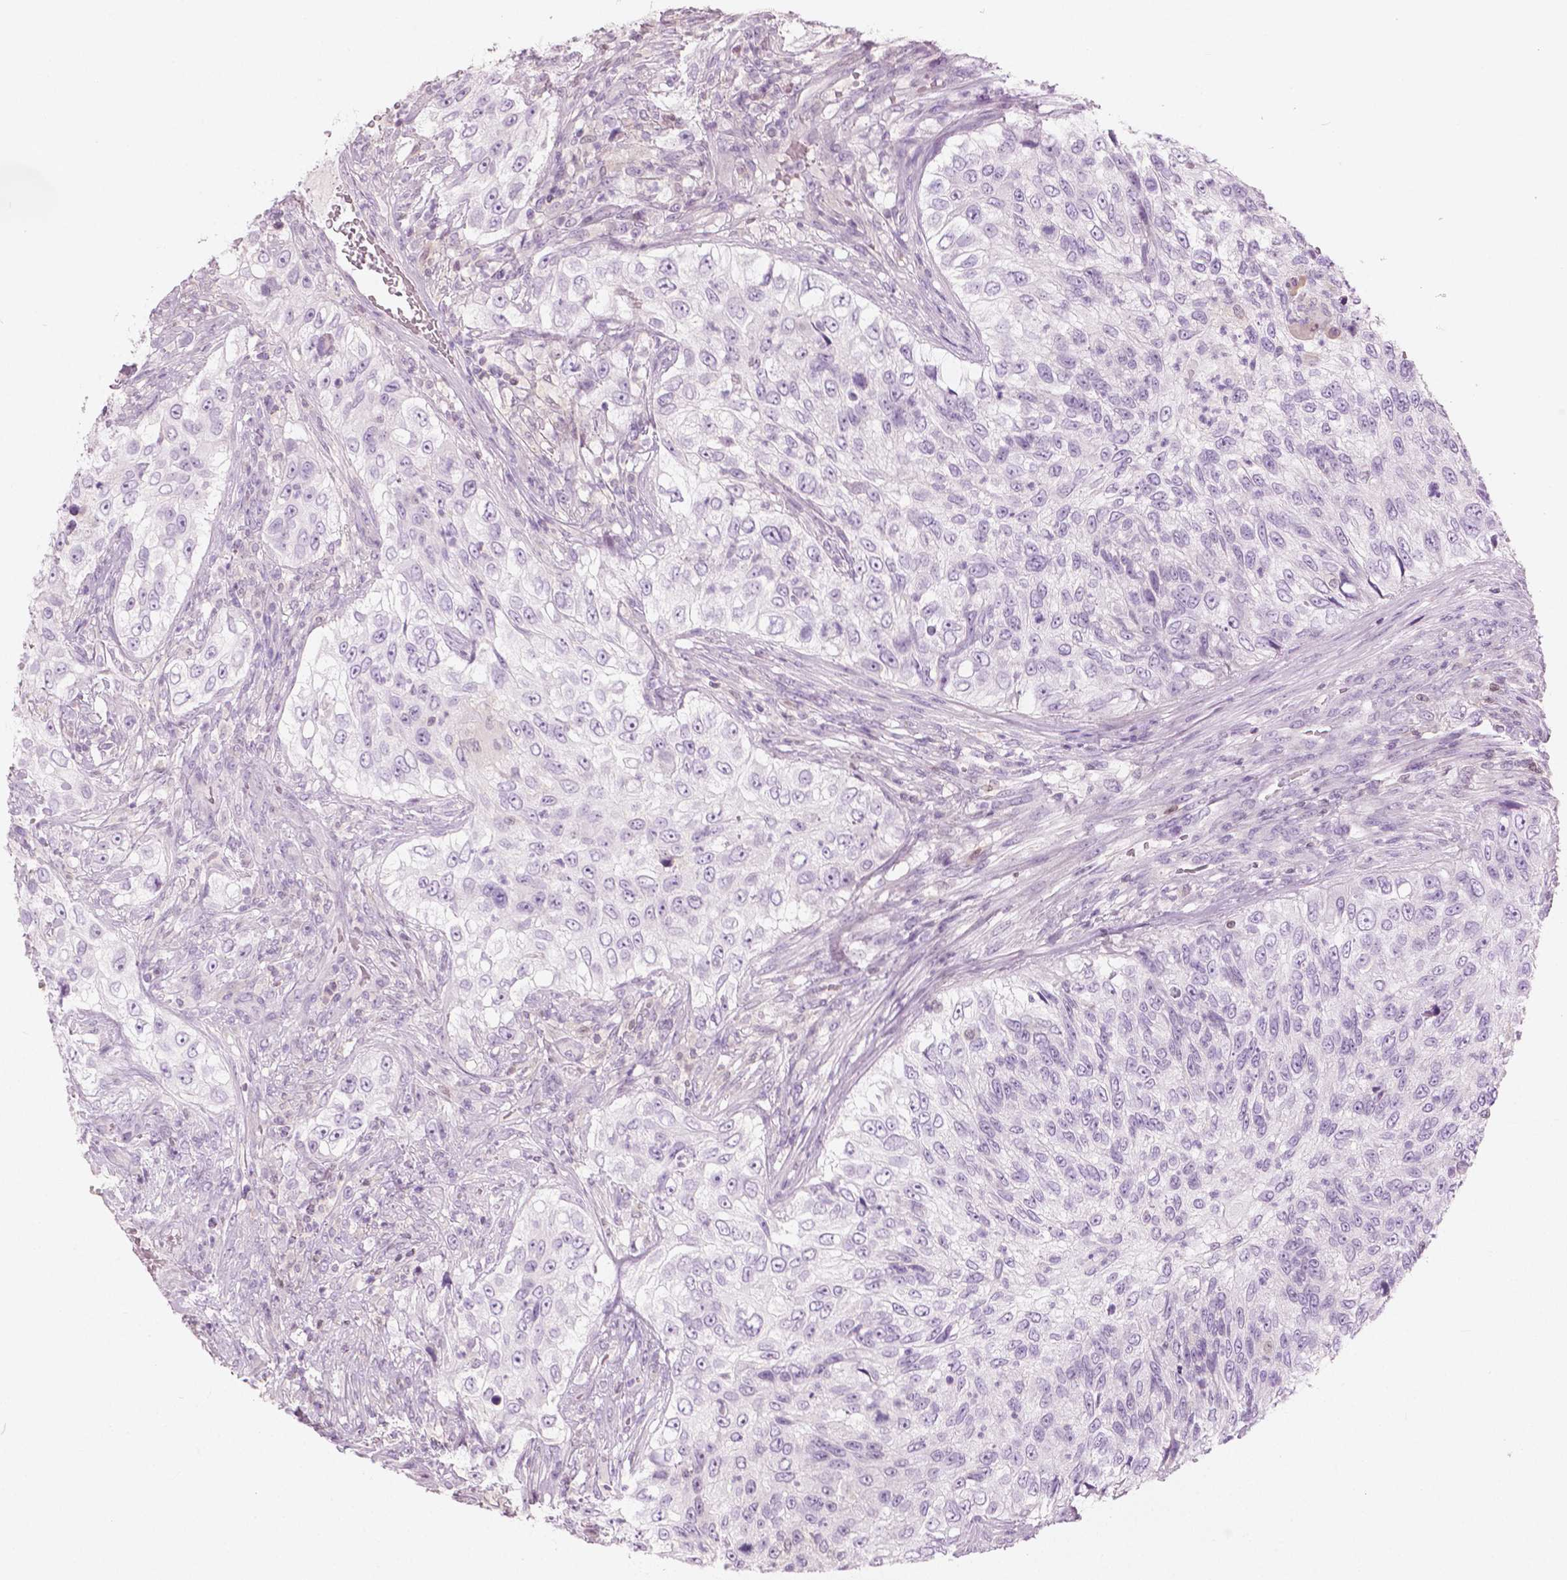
{"staining": {"intensity": "negative", "quantity": "none", "location": "none"}, "tissue": "urothelial cancer", "cell_type": "Tumor cells", "image_type": "cancer", "snomed": [{"axis": "morphology", "description": "Urothelial carcinoma, High grade"}, {"axis": "topography", "description": "Urinary bladder"}], "caption": "An image of human urothelial carcinoma (high-grade) is negative for staining in tumor cells. (DAB IHC, high magnification).", "gene": "GALM", "patient": {"sex": "female", "age": 60}}